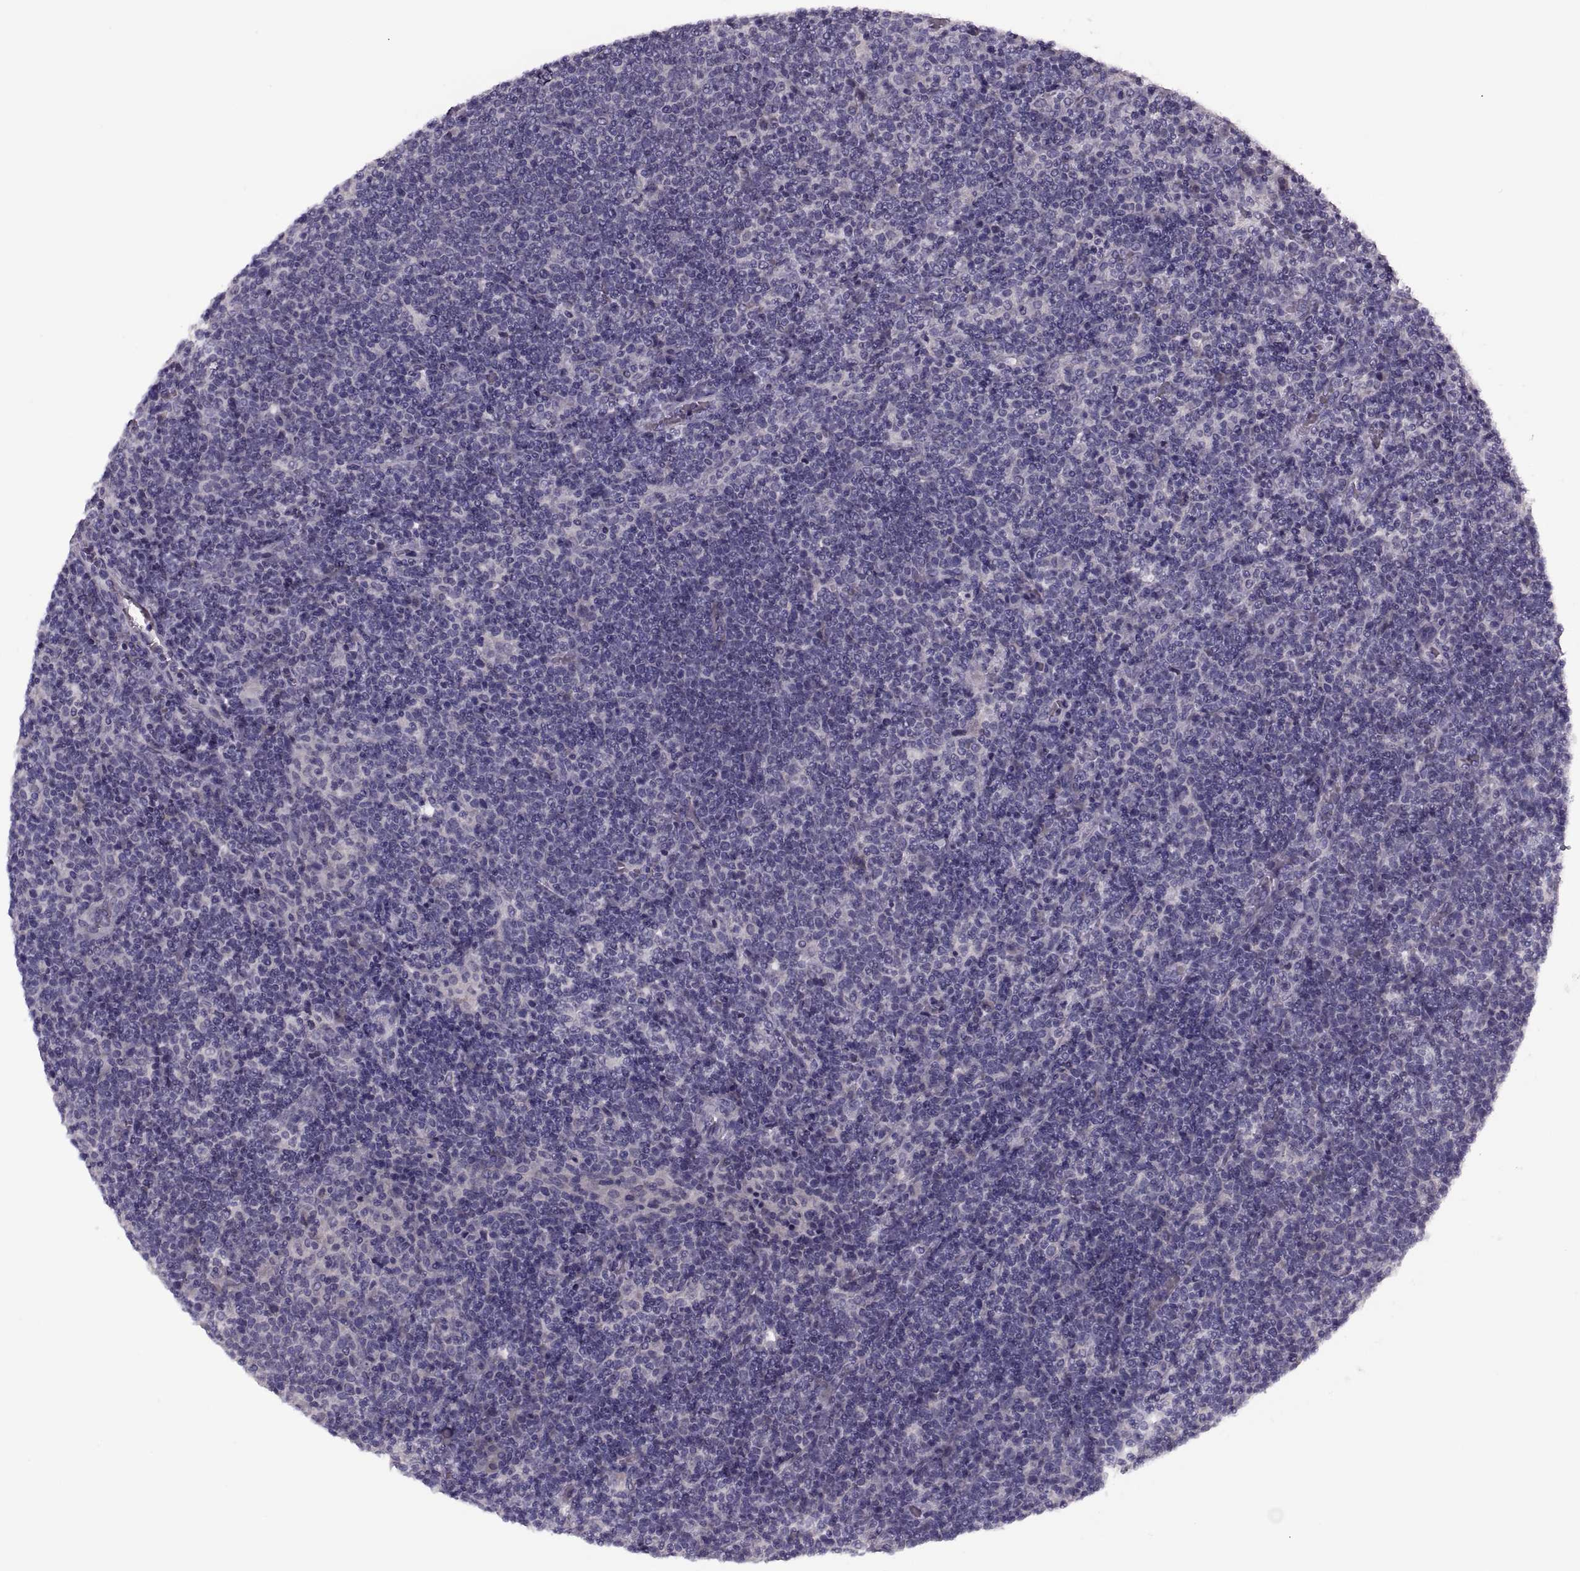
{"staining": {"intensity": "negative", "quantity": "none", "location": "none"}, "tissue": "lymphoma", "cell_type": "Tumor cells", "image_type": "cancer", "snomed": [{"axis": "morphology", "description": "Malignant lymphoma, non-Hodgkin's type, High grade"}, {"axis": "topography", "description": "Lymph node"}], "caption": "High power microscopy histopathology image of an immunohistochemistry (IHC) image of malignant lymphoma, non-Hodgkin's type (high-grade), revealing no significant expression in tumor cells.", "gene": "PRSS54", "patient": {"sex": "male", "age": 61}}